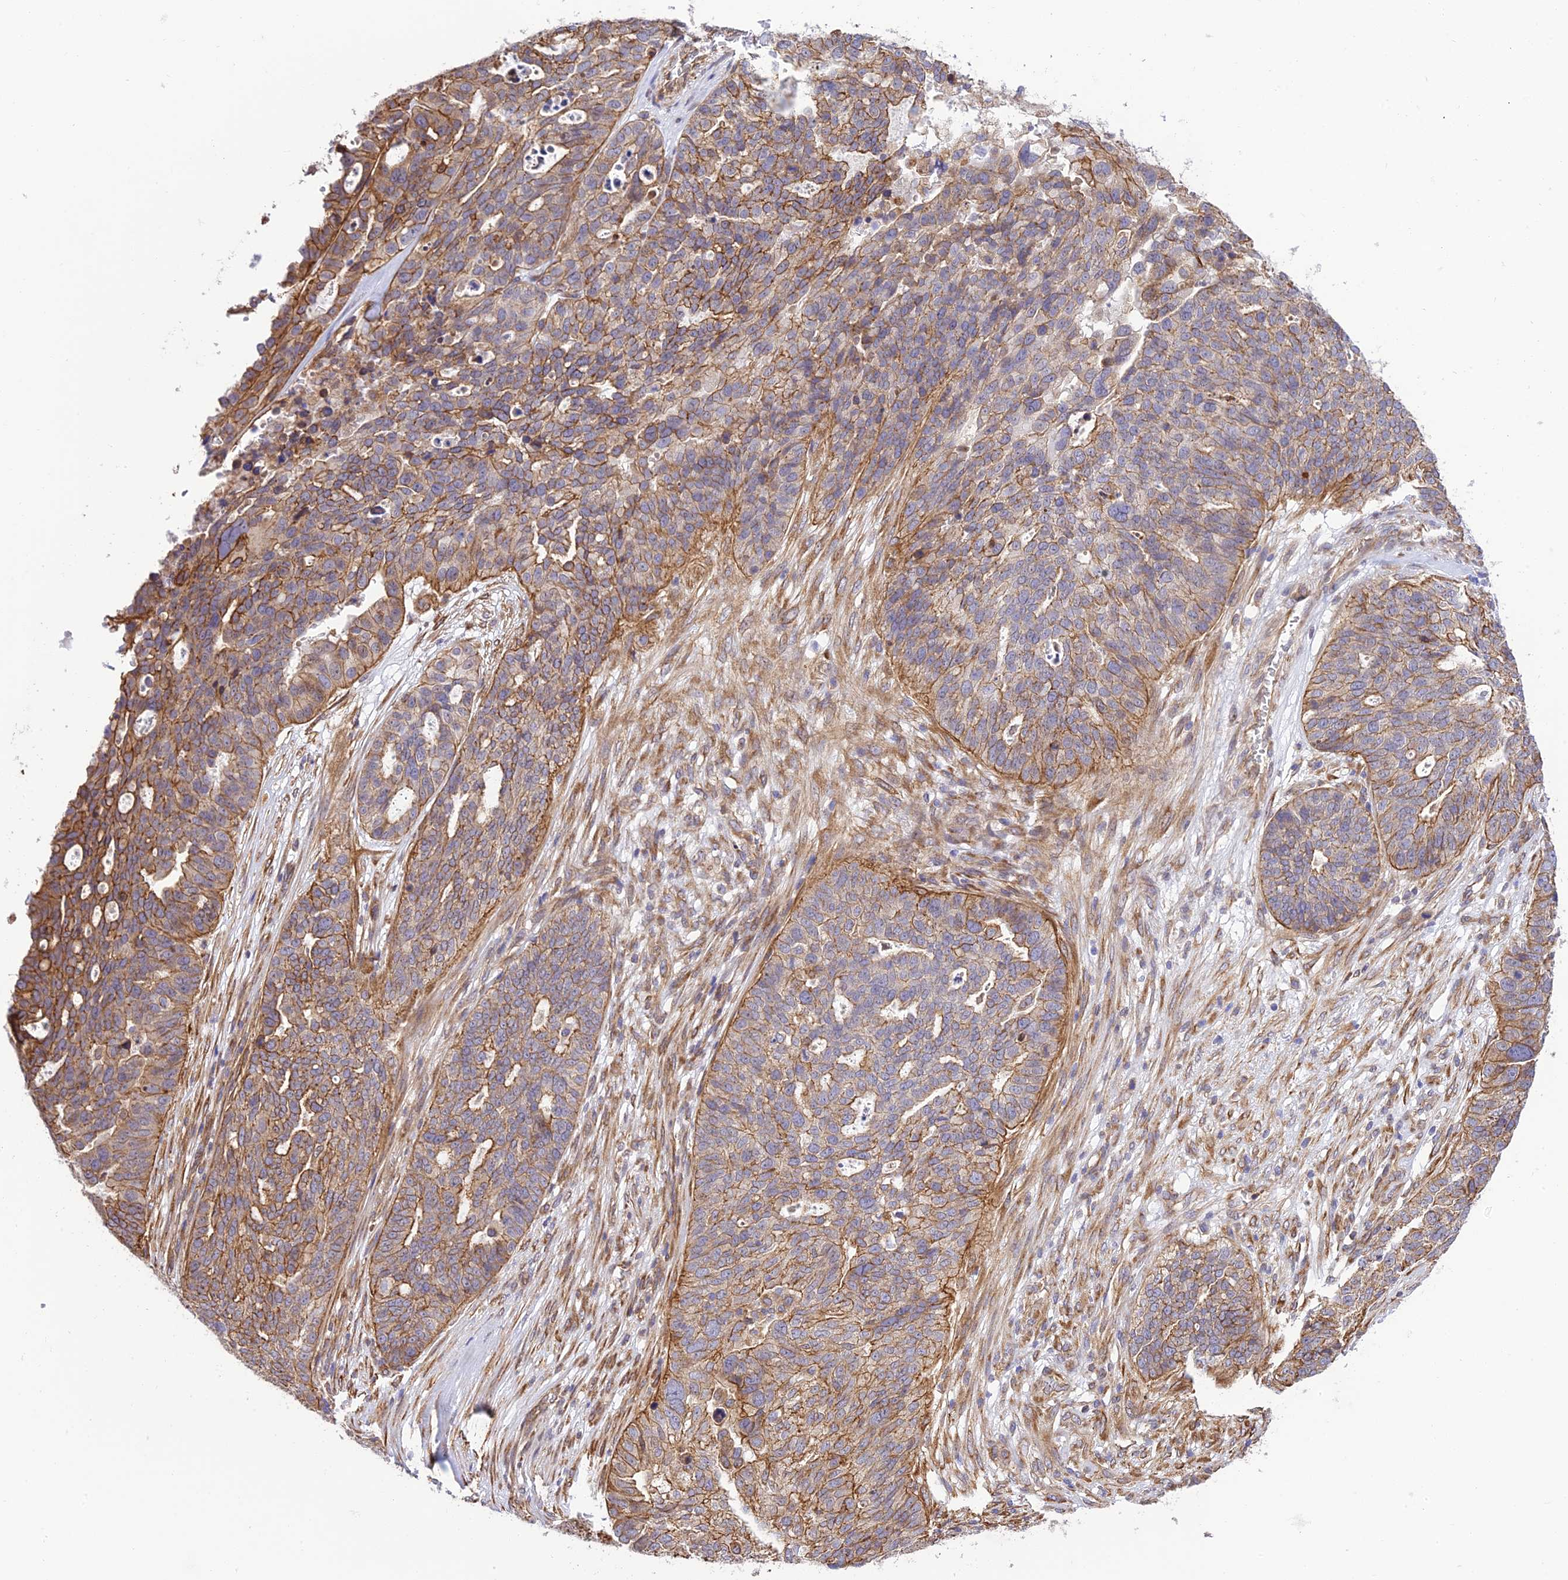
{"staining": {"intensity": "moderate", "quantity": "25%-75%", "location": "cytoplasmic/membranous"}, "tissue": "ovarian cancer", "cell_type": "Tumor cells", "image_type": "cancer", "snomed": [{"axis": "morphology", "description": "Cystadenocarcinoma, serous, NOS"}, {"axis": "topography", "description": "Ovary"}], "caption": "Human ovarian cancer stained with a brown dye demonstrates moderate cytoplasmic/membranous positive positivity in about 25%-75% of tumor cells.", "gene": "EXOC3L4", "patient": {"sex": "female", "age": 59}}